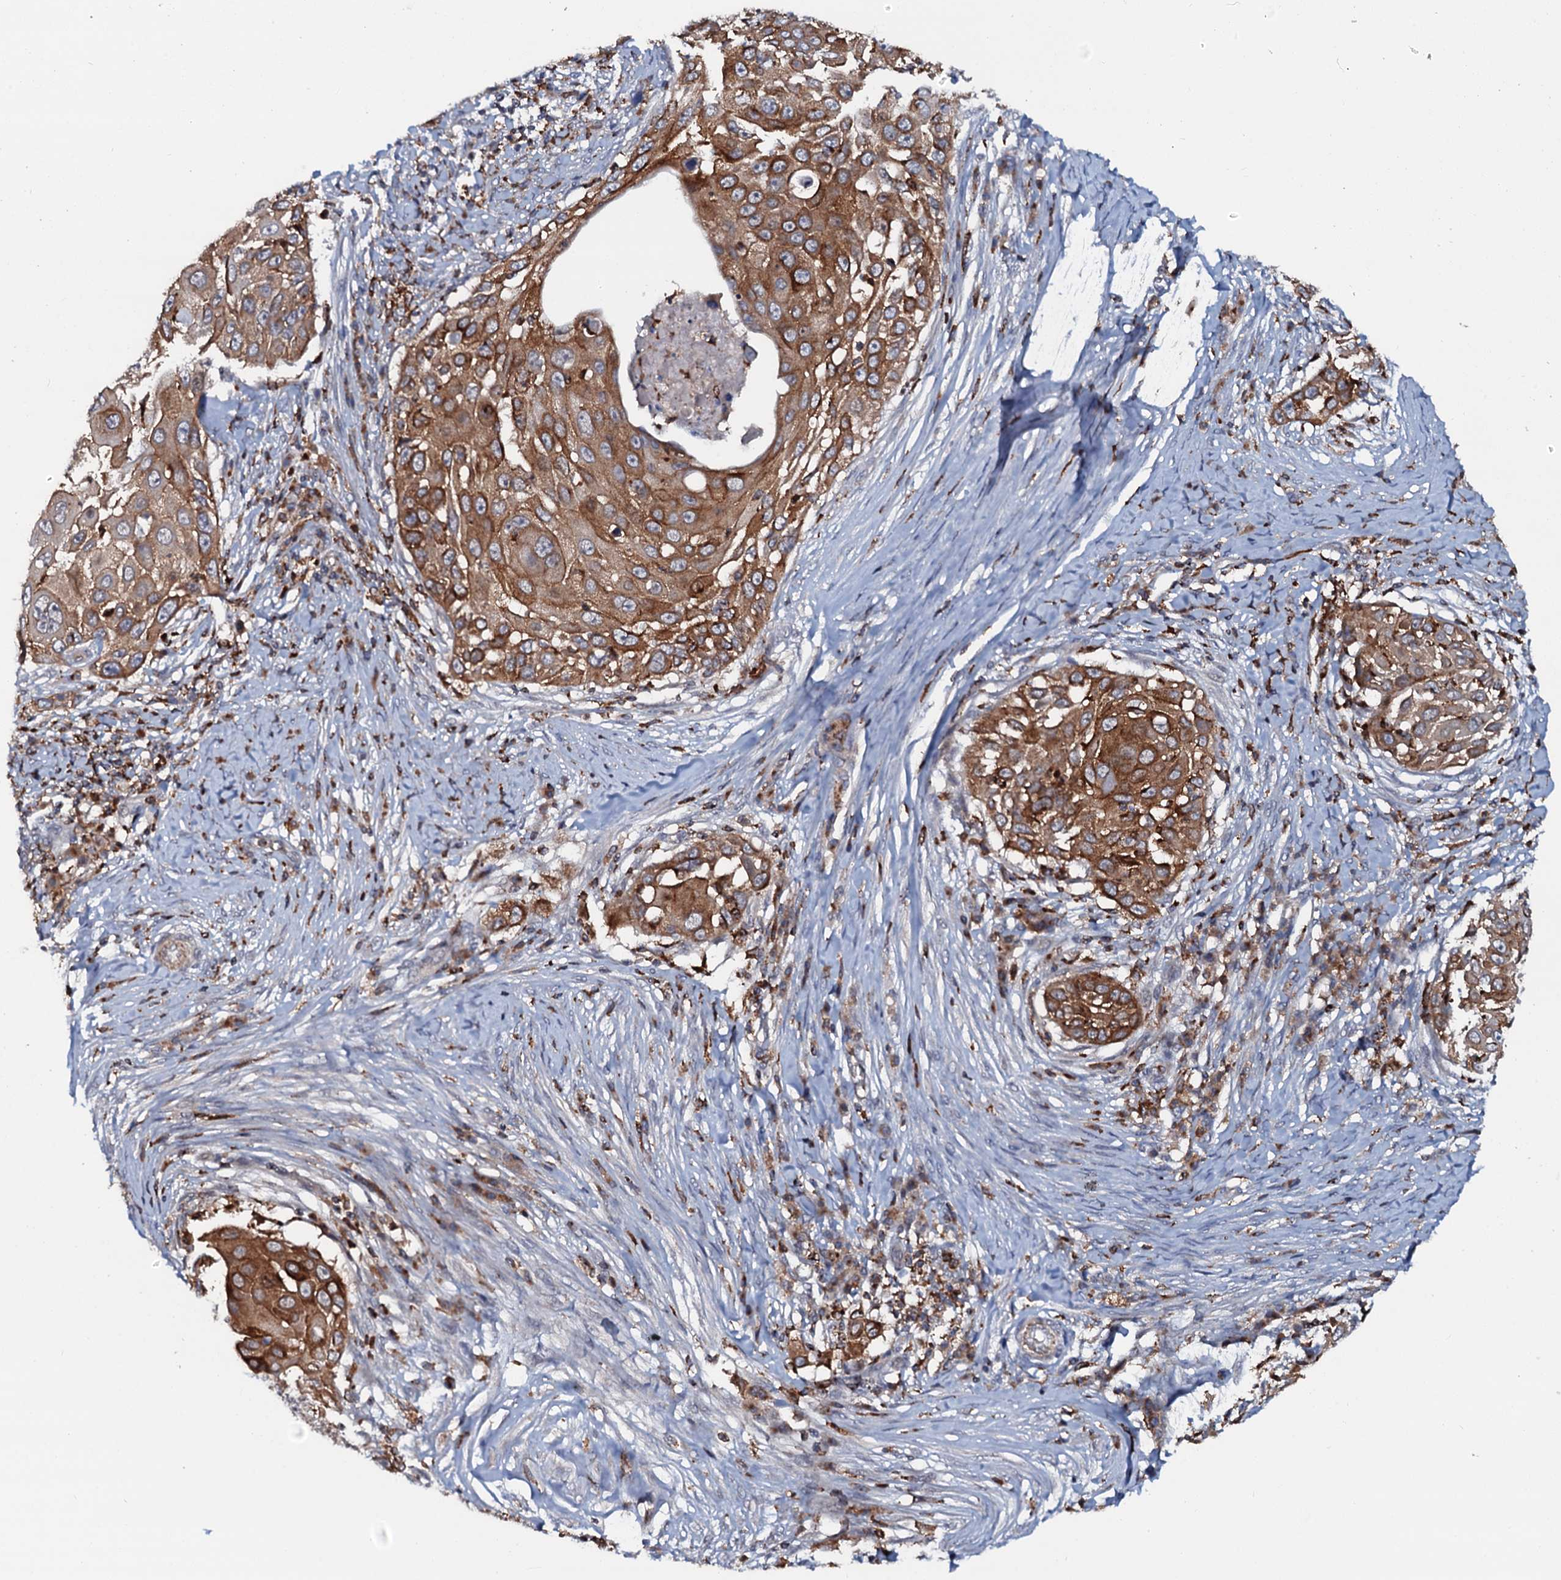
{"staining": {"intensity": "strong", "quantity": ">75%", "location": "cytoplasmic/membranous"}, "tissue": "skin cancer", "cell_type": "Tumor cells", "image_type": "cancer", "snomed": [{"axis": "morphology", "description": "Squamous cell carcinoma, NOS"}, {"axis": "topography", "description": "Skin"}], "caption": "An immunohistochemistry (IHC) micrograph of neoplastic tissue is shown. Protein staining in brown labels strong cytoplasmic/membranous positivity in skin squamous cell carcinoma within tumor cells. Nuclei are stained in blue.", "gene": "VAMP8", "patient": {"sex": "female", "age": 44}}